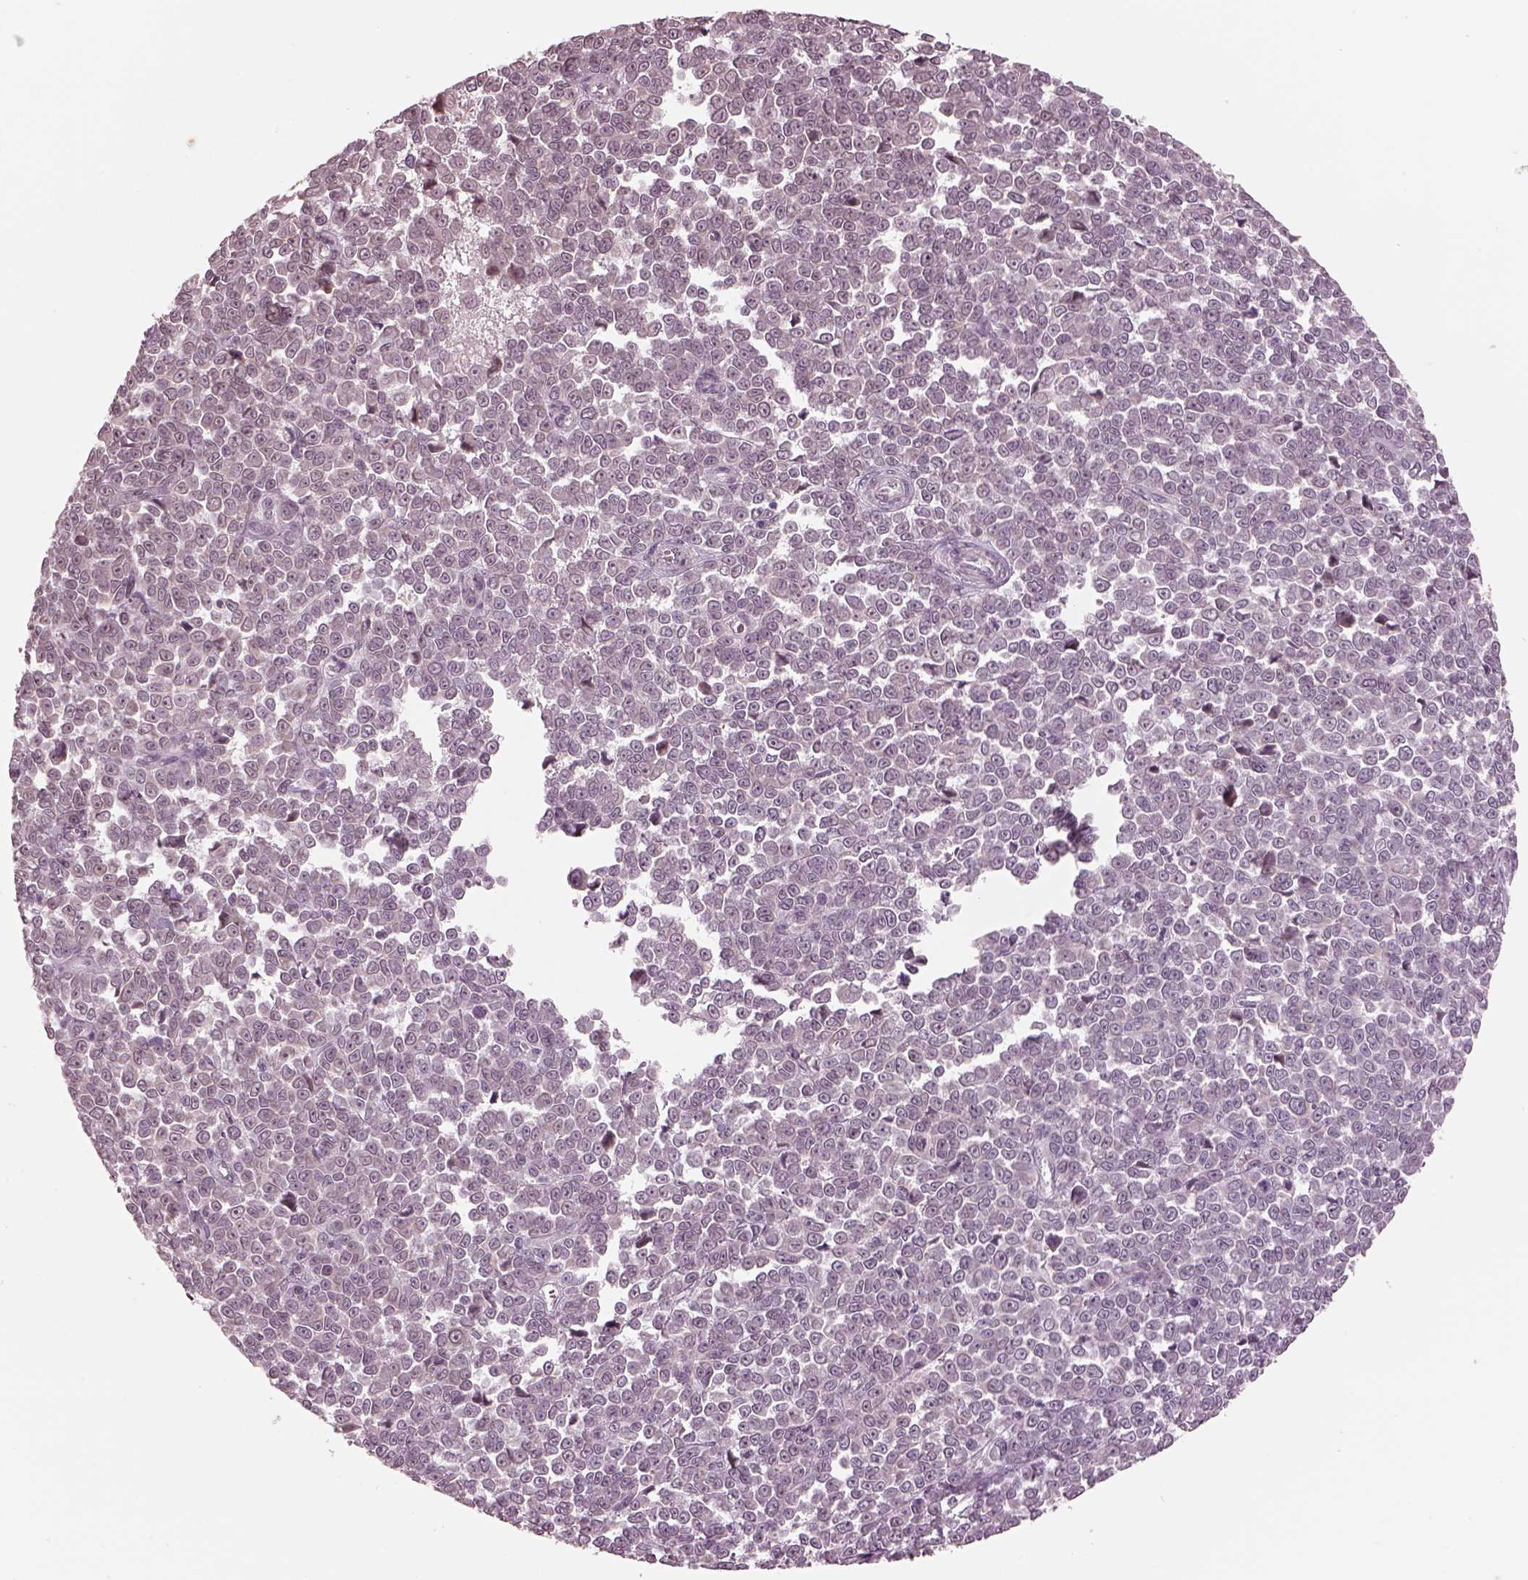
{"staining": {"intensity": "negative", "quantity": "none", "location": "none"}, "tissue": "melanoma", "cell_type": "Tumor cells", "image_type": "cancer", "snomed": [{"axis": "morphology", "description": "Malignant melanoma, NOS"}, {"axis": "topography", "description": "Skin"}], "caption": "Malignant melanoma stained for a protein using immunohistochemistry displays no positivity tumor cells.", "gene": "IQCB1", "patient": {"sex": "female", "age": 95}}